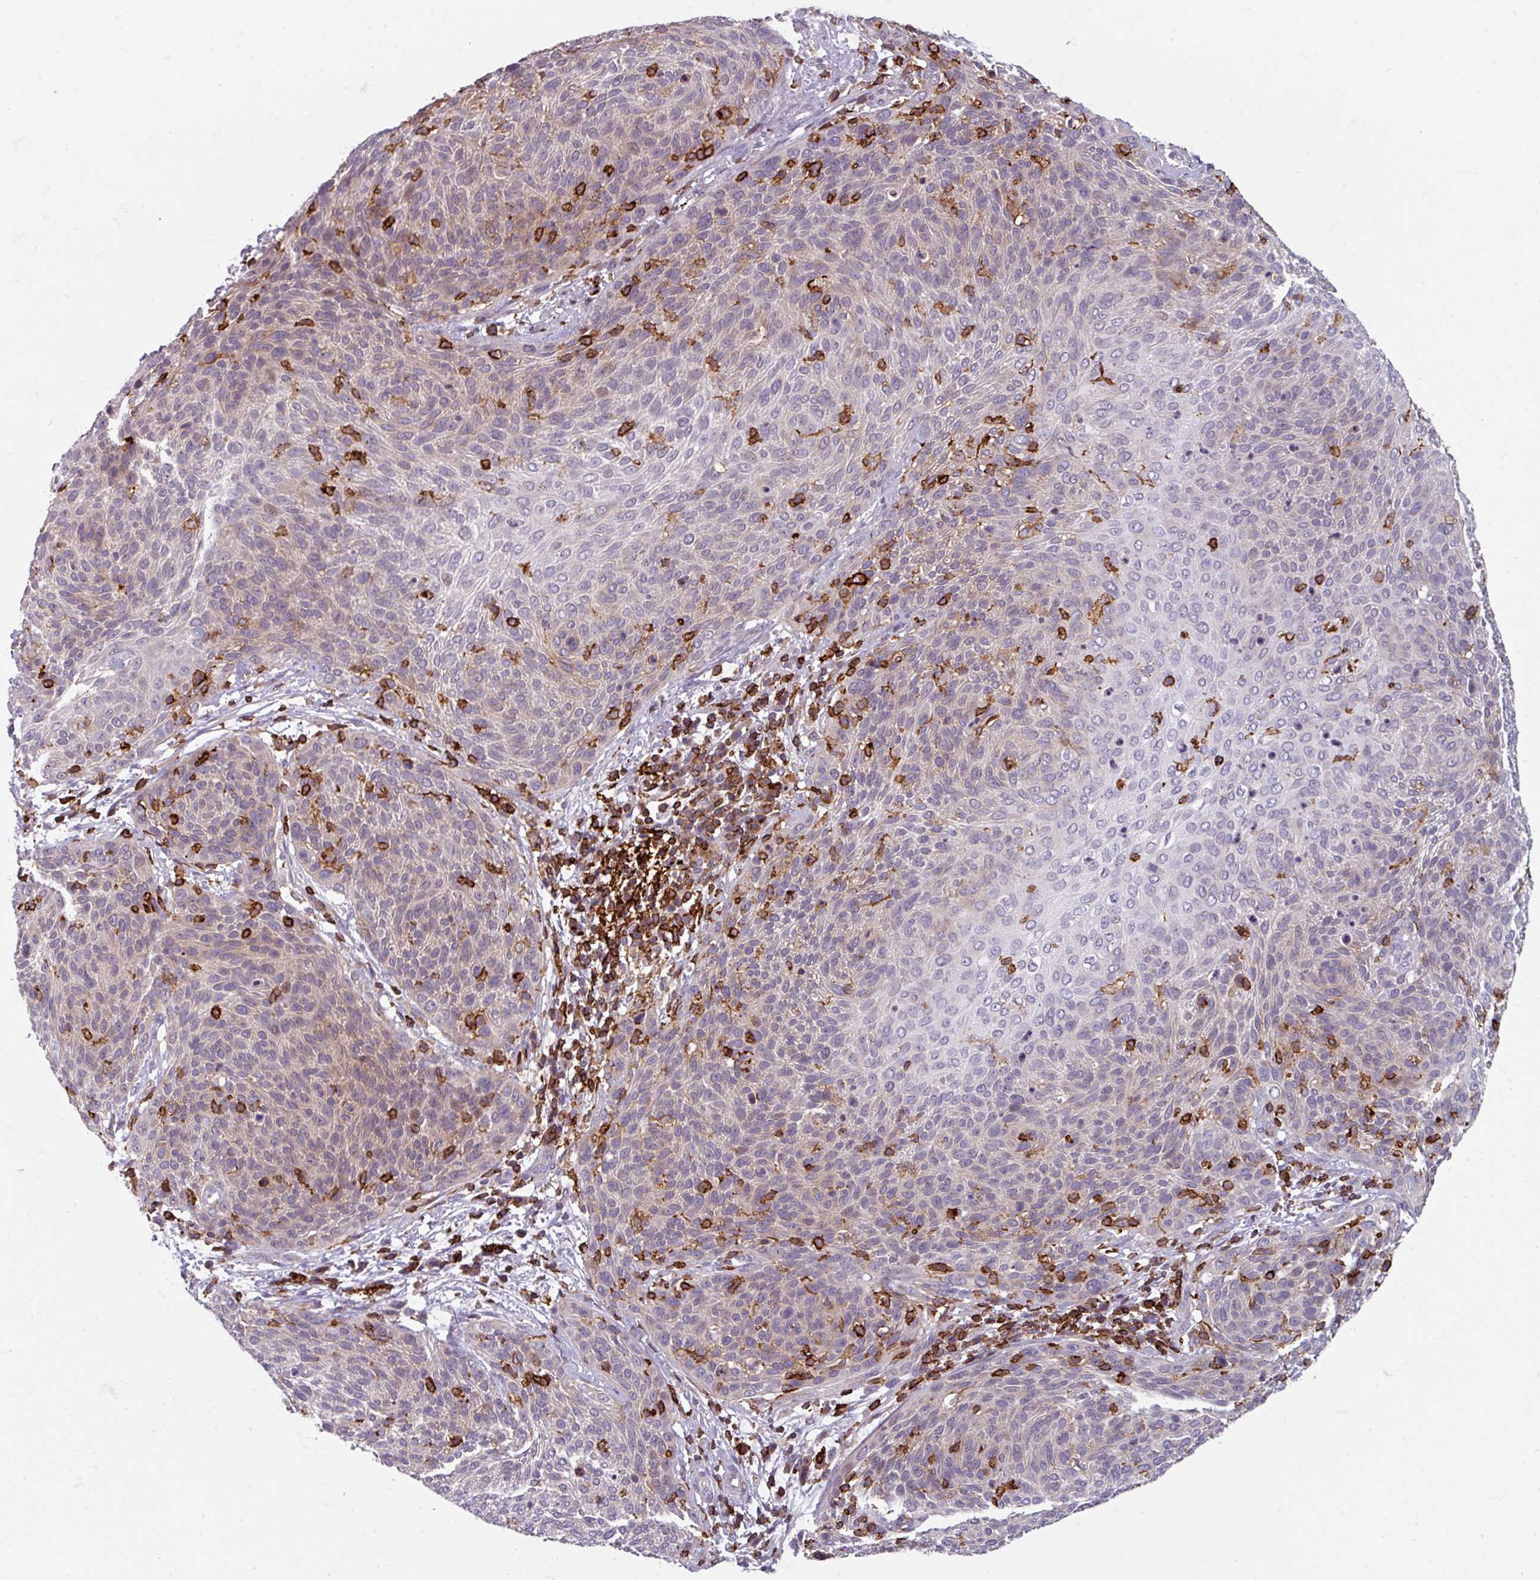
{"staining": {"intensity": "weak", "quantity": "<25%", "location": "cytoplasmic/membranous"}, "tissue": "cervical cancer", "cell_type": "Tumor cells", "image_type": "cancer", "snomed": [{"axis": "morphology", "description": "Squamous cell carcinoma, NOS"}, {"axis": "topography", "description": "Cervix"}], "caption": "Tumor cells show no significant positivity in cervical cancer.", "gene": "NEDD9", "patient": {"sex": "female", "age": 31}}